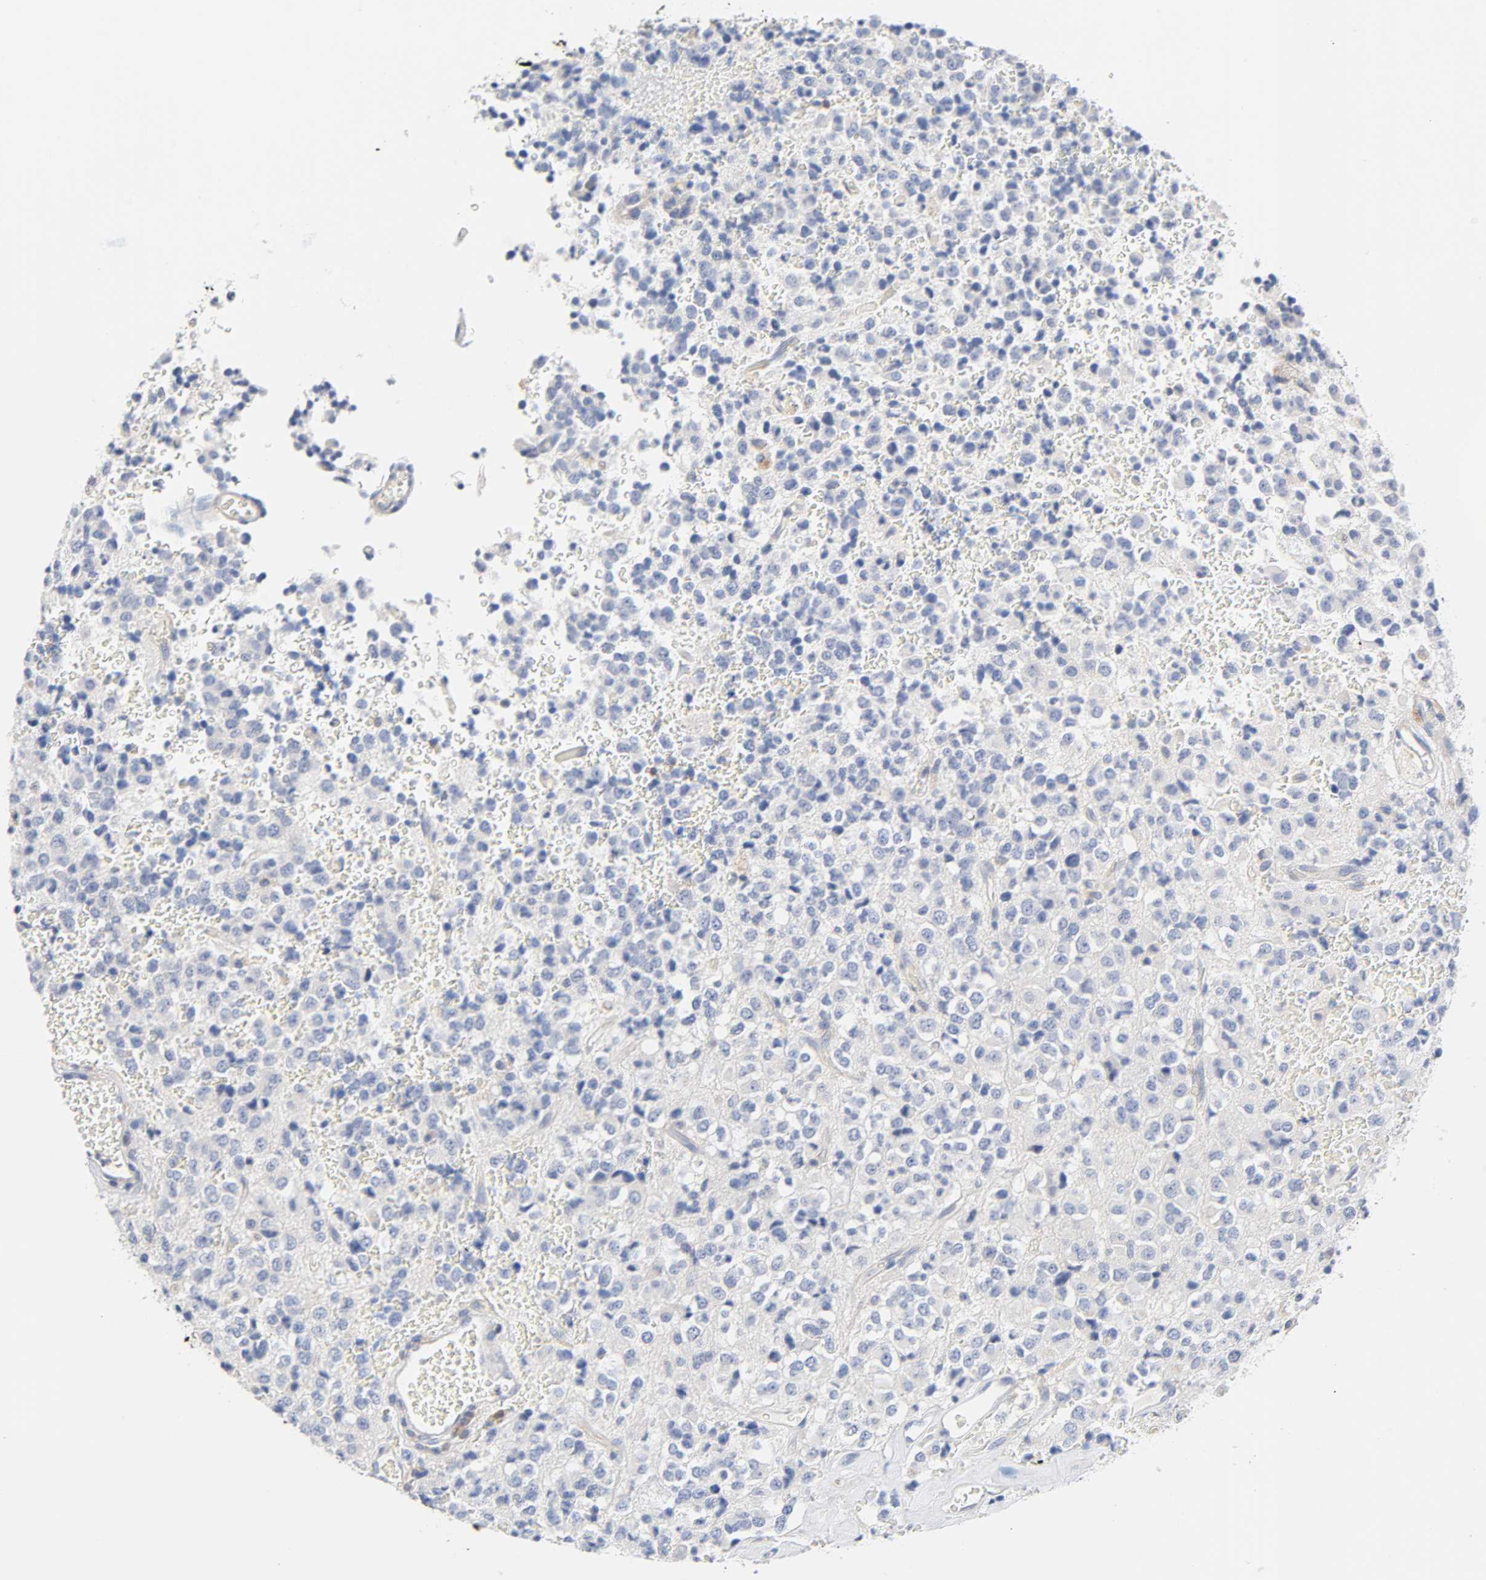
{"staining": {"intensity": "negative", "quantity": "none", "location": "none"}, "tissue": "glioma", "cell_type": "Tumor cells", "image_type": "cancer", "snomed": [{"axis": "morphology", "description": "Glioma, malignant, High grade"}, {"axis": "topography", "description": "pancreas cauda"}], "caption": "The IHC histopathology image has no significant positivity in tumor cells of malignant glioma (high-grade) tissue.", "gene": "MALT1", "patient": {"sex": "male", "age": 60}}